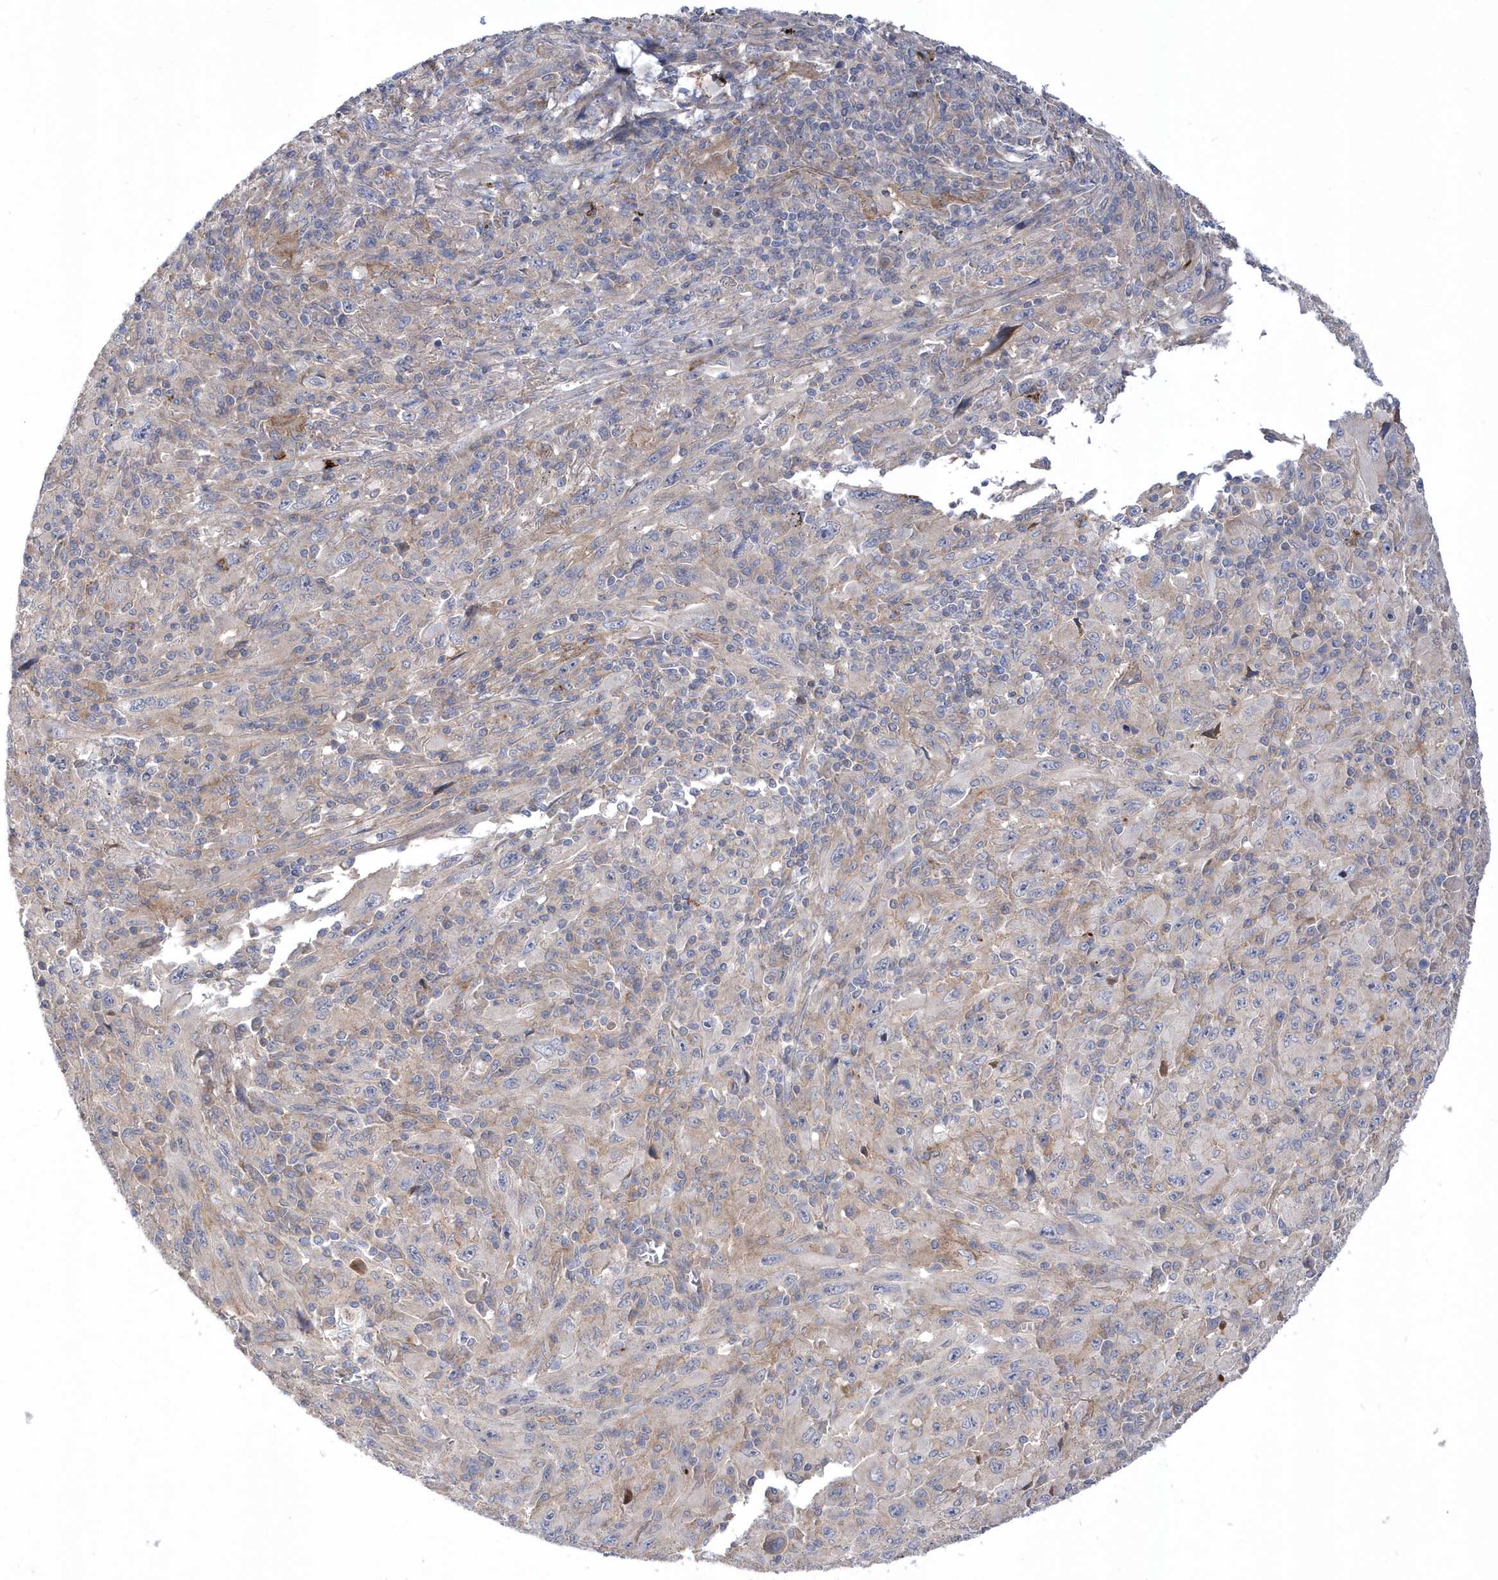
{"staining": {"intensity": "weak", "quantity": "<25%", "location": "cytoplasmic/membranous"}, "tissue": "melanoma", "cell_type": "Tumor cells", "image_type": "cancer", "snomed": [{"axis": "morphology", "description": "Malignant melanoma, Metastatic site"}, {"axis": "topography", "description": "Skin"}], "caption": "High power microscopy image of an immunohistochemistry (IHC) micrograph of melanoma, revealing no significant positivity in tumor cells.", "gene": "LONRF2", "patient": {"sex": "female", "age": 56}}